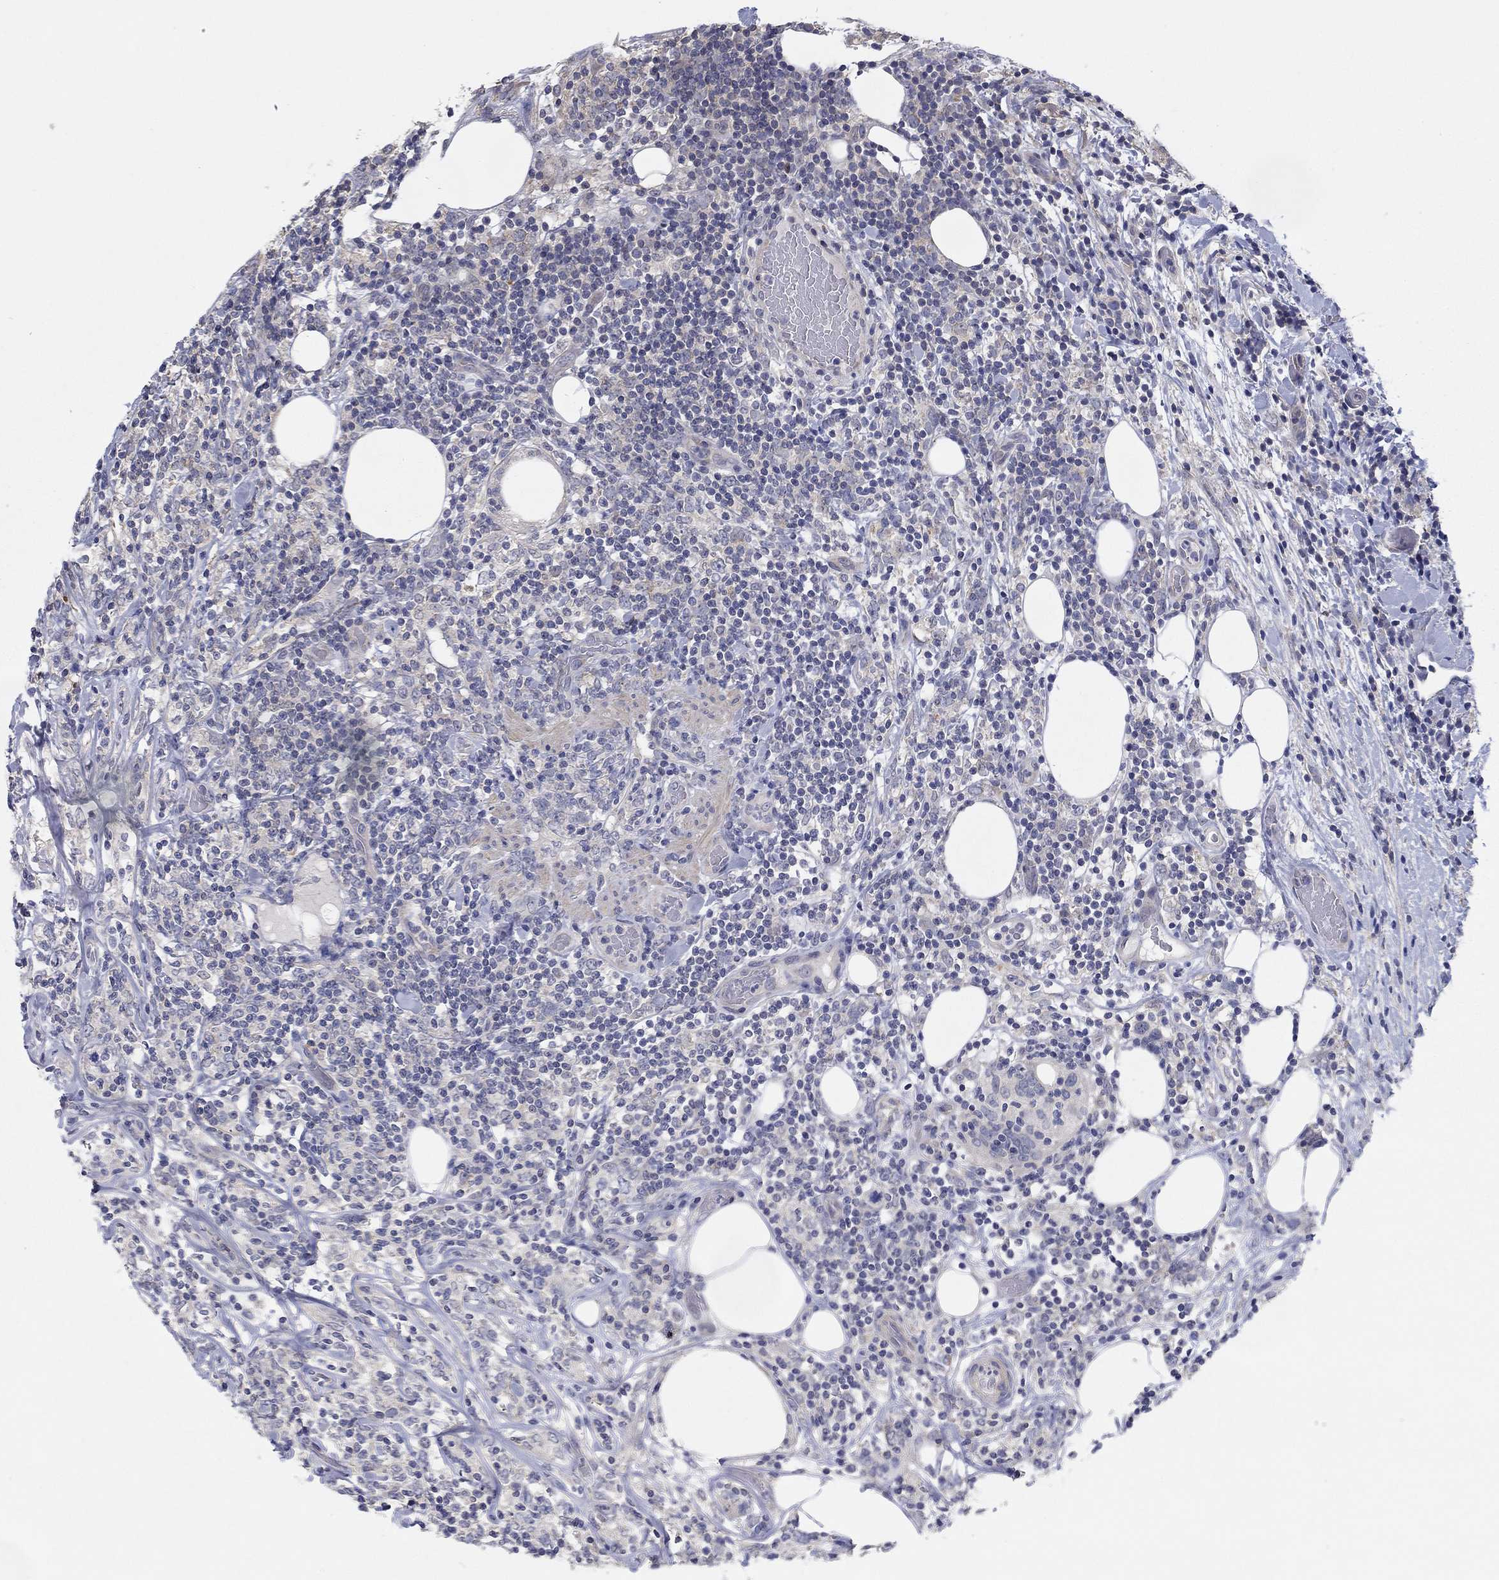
{"staining": {"intensity": "negative", "quantity": "none", "location": "none"}, "tissue": "lymphoma", "cell_type": "Tumor cells", "image_type": "cancer", "snomed": [{"axis": "morphology", "description": "Malignant lymphoma, non-Hodgkin's type, High grade"}, {"axis": "topography", "description": "Lymph node"}], "caption": "Tumor cells are negative for brown protein staining in malignant lymphoma, non-Hodgkin's type (high-grade).", "gene": "GRK7", "patient": {"sex": "female", "age": 84}}